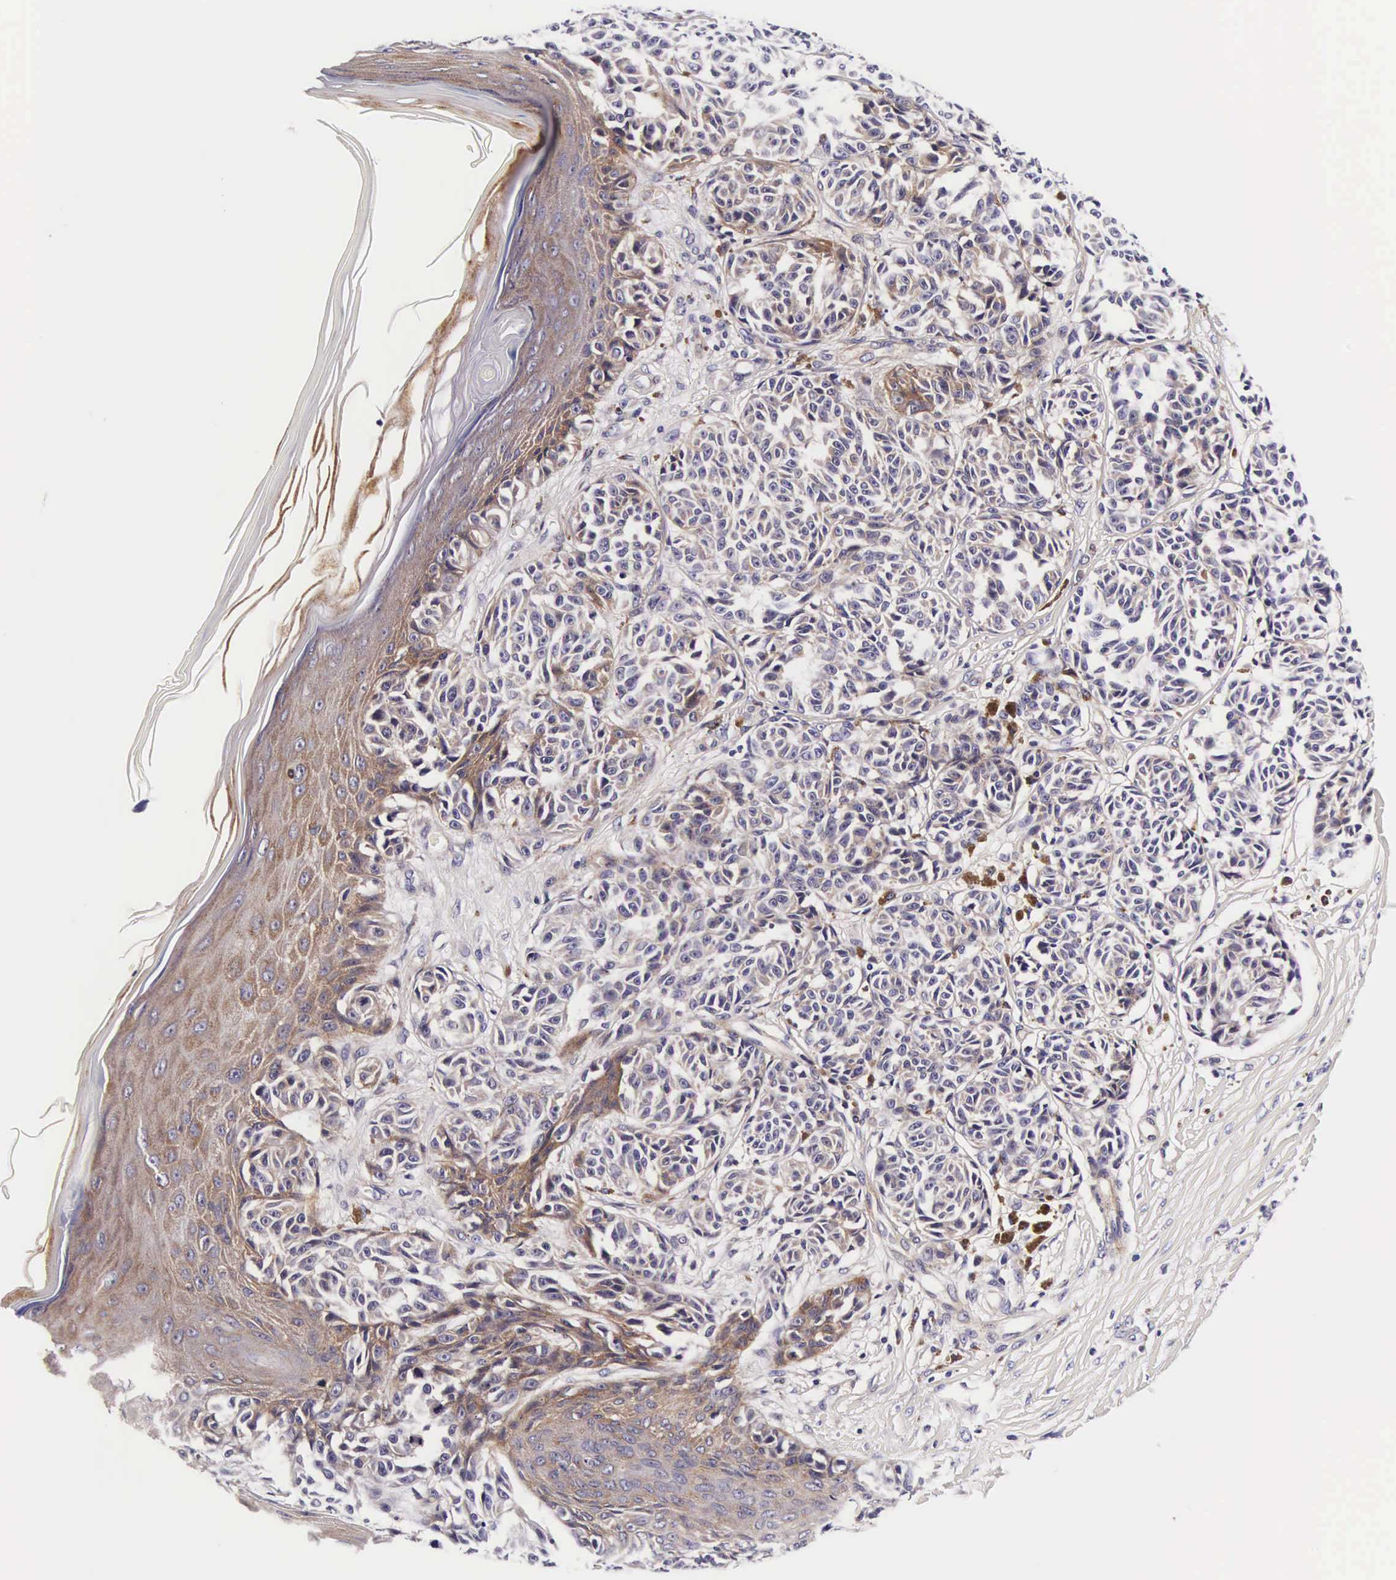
{"staining": {"intensity": "negative", "quantity": "none", "location": "none"}, "tissue": "melanoma", "cell_type": "Tumor cells", "image_type": "cancer", "snomed": [{"axis": "morphology", "description": "Malignant melanoma, NOS"}, {"axis": "topography", "description": "Skin"}], "caption": "Image shows no protein positivity in tumor cells of melanoma tissue.", "gene": "UPRT", "patient": {"sex": "male", "age": 49}}